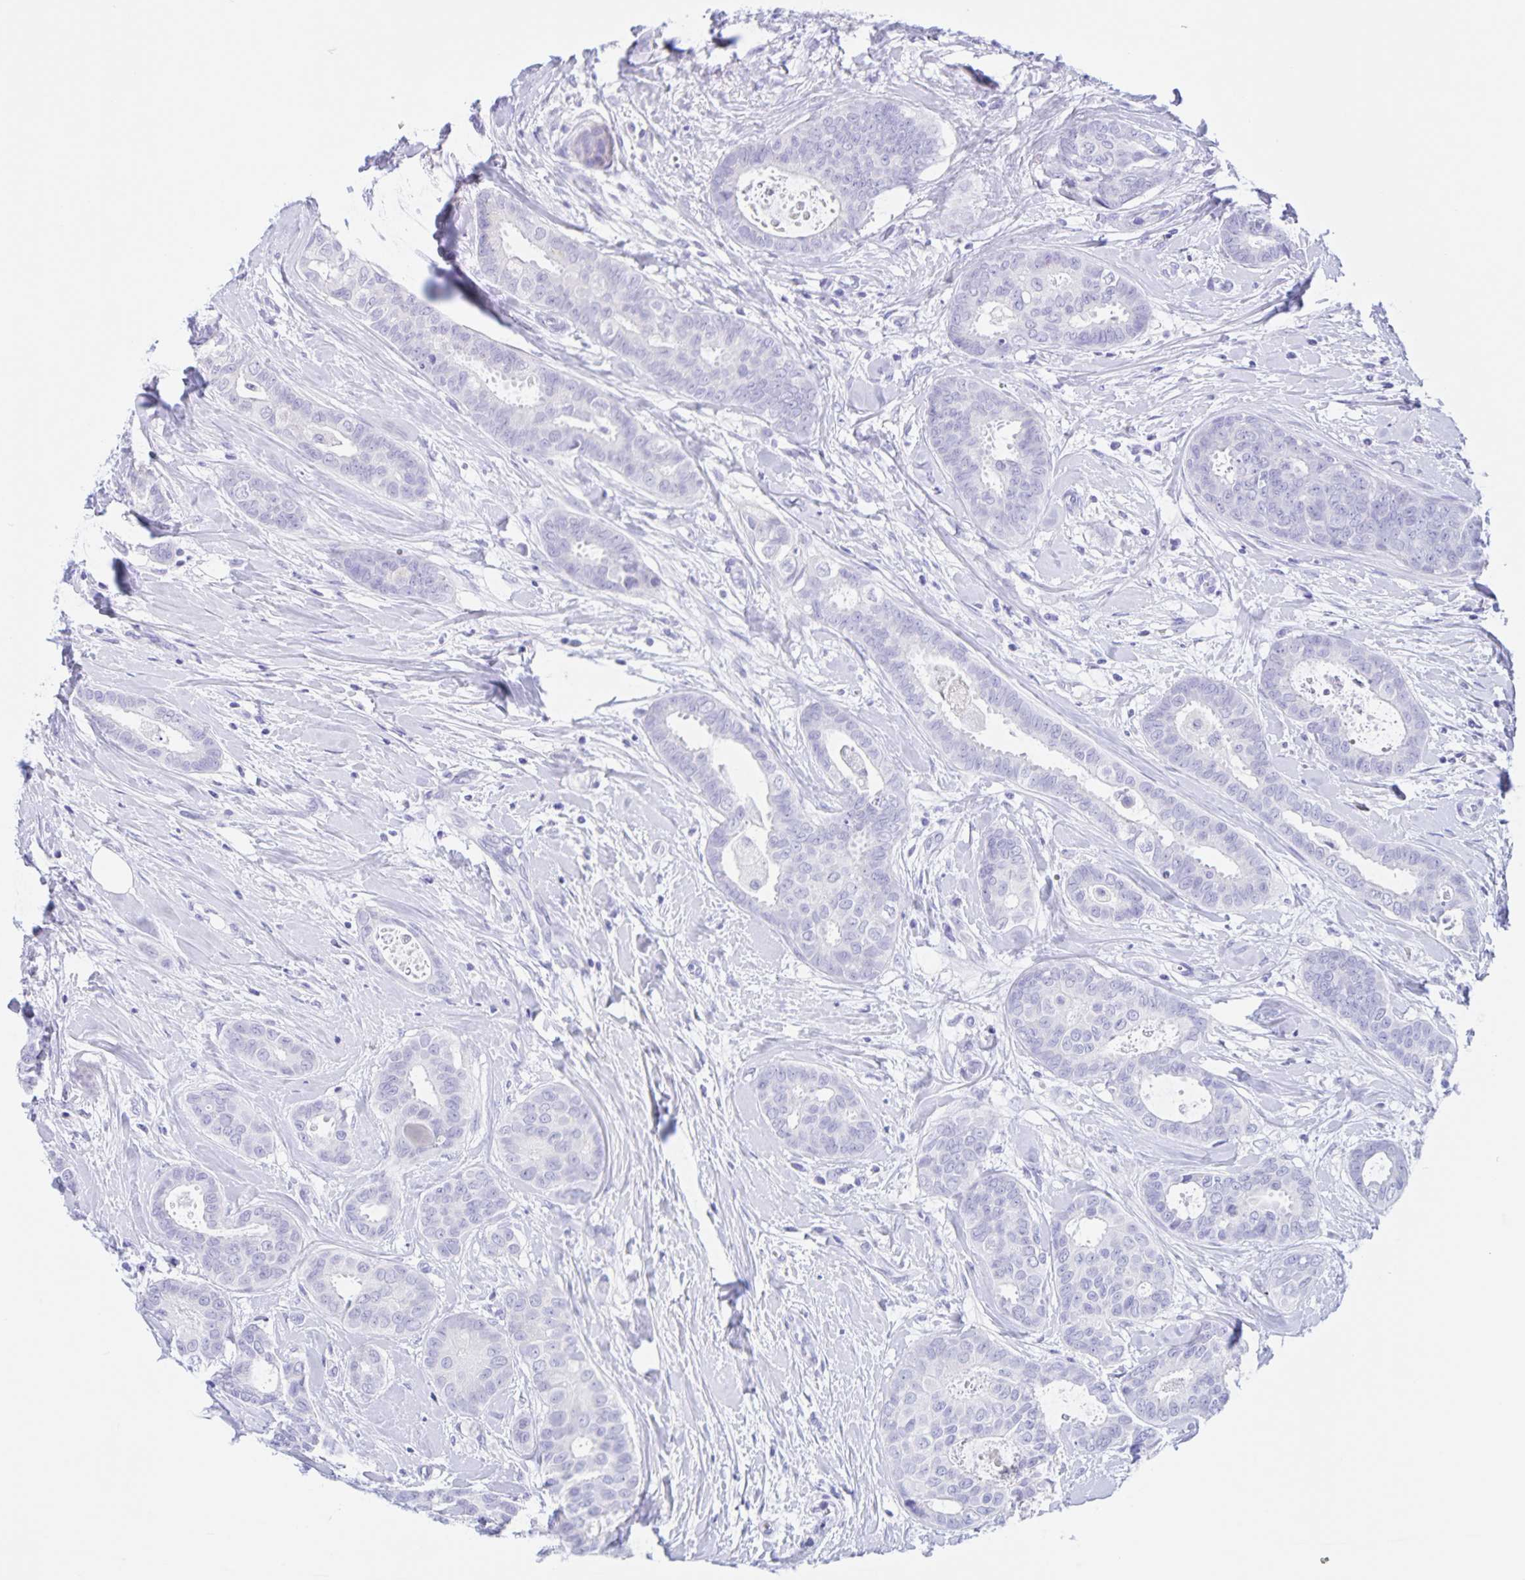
{"staining": {"intensity": "negative", "quantity": "none", "location": "none"}, "tissue": "breast cancer", "cell_type": "Tumor cells", "image_type": "cancer", "snomed": [{"axis": "morphology", "description": "Duct carcinoma"}, {"axis": "topography", "description": "Breast"}], "caption": "Immunohistochemical staining of breast cancer demonstrates no significant staining in tumor cells.", "gene": "TGIF2LX", "patient": {"sex": "female", "age": 45}}